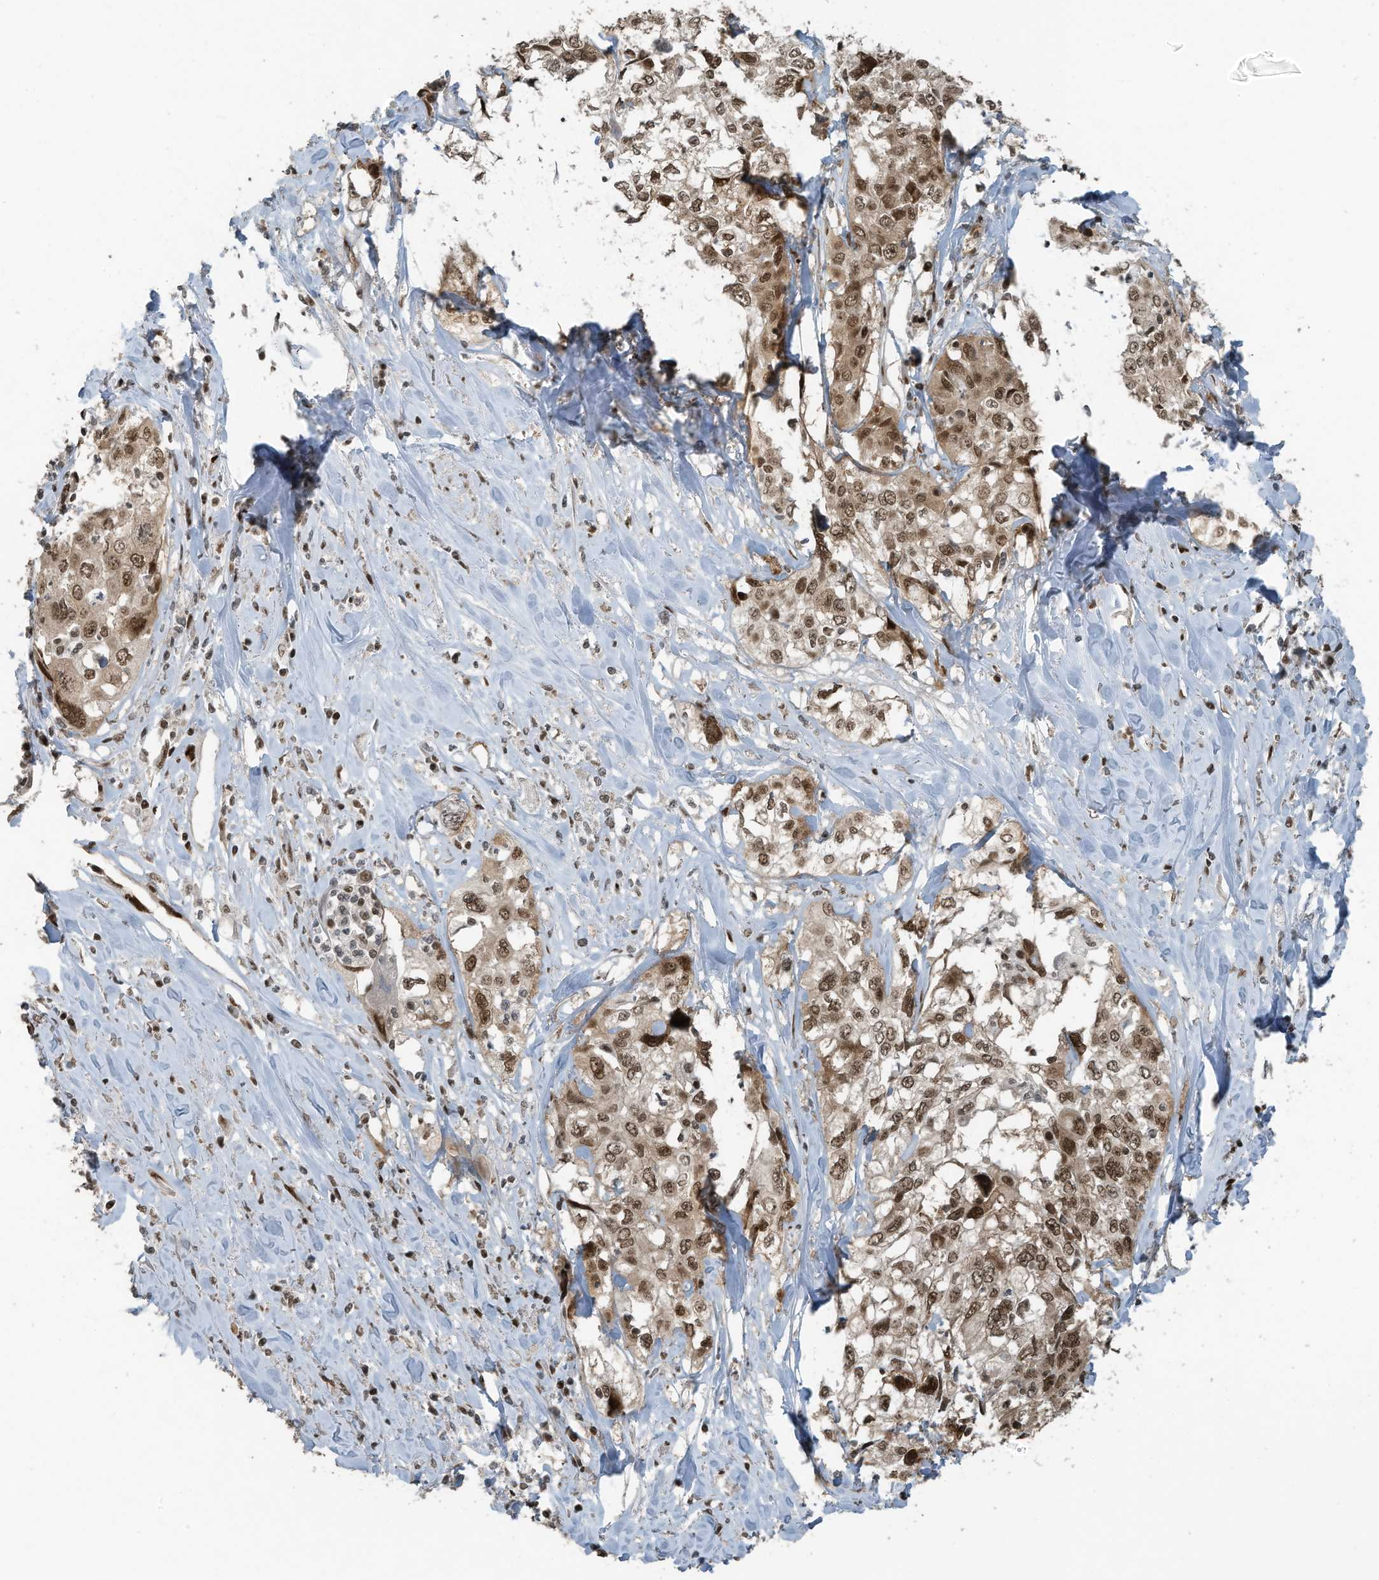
{"staining": {"intensity": "moderate", "quantity": ">75%", "location": "nuclear"}, "tissue": "cervical cancer", "cell_type": "Tumor cells", "image_type": "cancer", "snomed": [{"axis": "morphology", "description": "Squamous cell carcinoma, NOS"}, {"axis": "topography", "description": "Cervix"}], "caption": "IHC staining of cervical cancer (squamous cell carcinoma), which exhibits medium levels of moderate nuclear staining in approximately >75% of tumor cells indicating moderate nuclear protein expression. The staining was performed using DAB (brown) for protein detection and nuclei were counterstained in hematoxylin (blue).", "gene": "PCNP", "patient": {"sex": "female", "age": 31}}